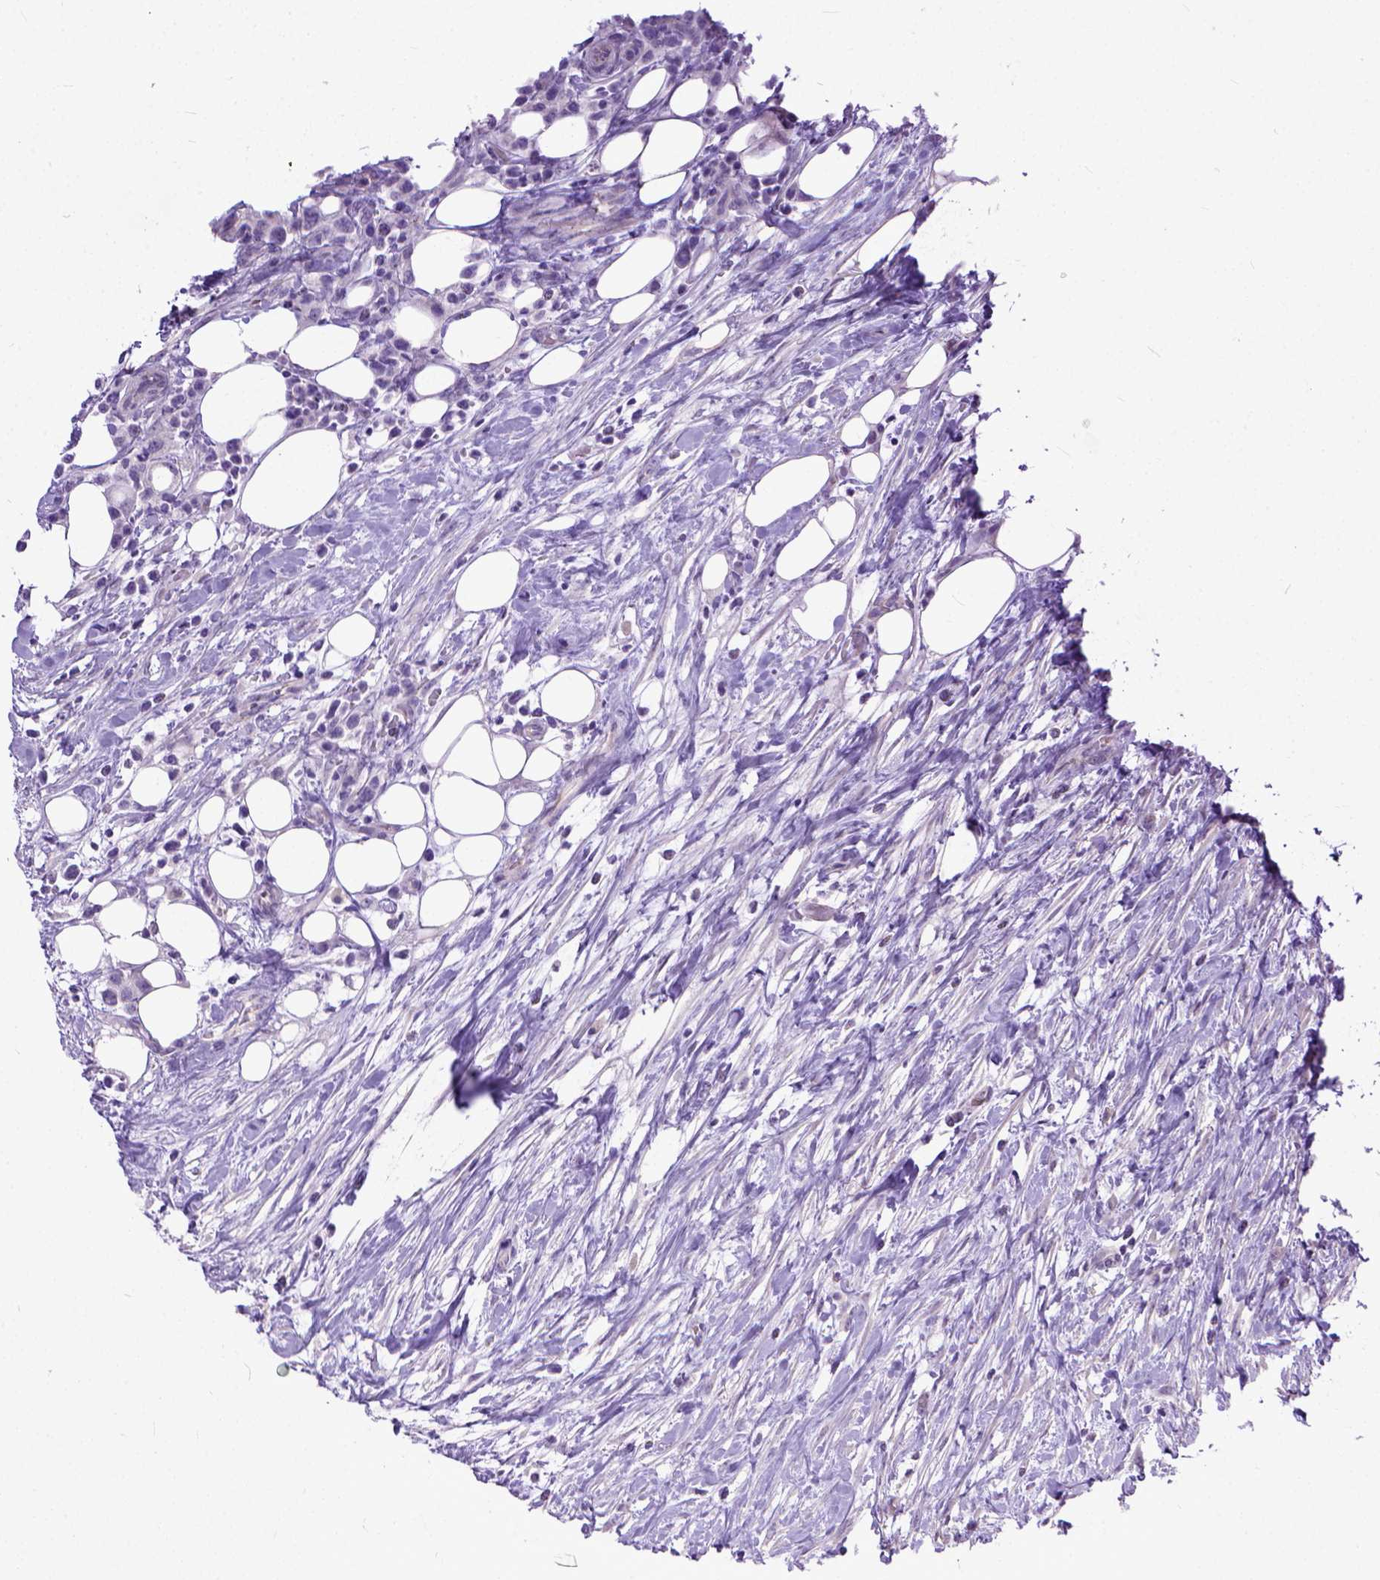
{"staining": {"intensity": "negative", "quantity": "none", "location": "none"}, "tissue": "lymphoma", "cell_type": "Tumor cells", "image_type": "cancer", "snomed": [{"axis": "morphology", "description": "Malignant lymphoma, non-Hodgkin's type, High grade"}, {"axis": "topography", "description": "Soft tissue"}], "caption": "Tumor cells are negative for protein expression in human malignant lymphoma, non-Hodgkin's type (high-grade).", "gene": "ADGRF1", "patient": {"sex": "female", "age": 56}}